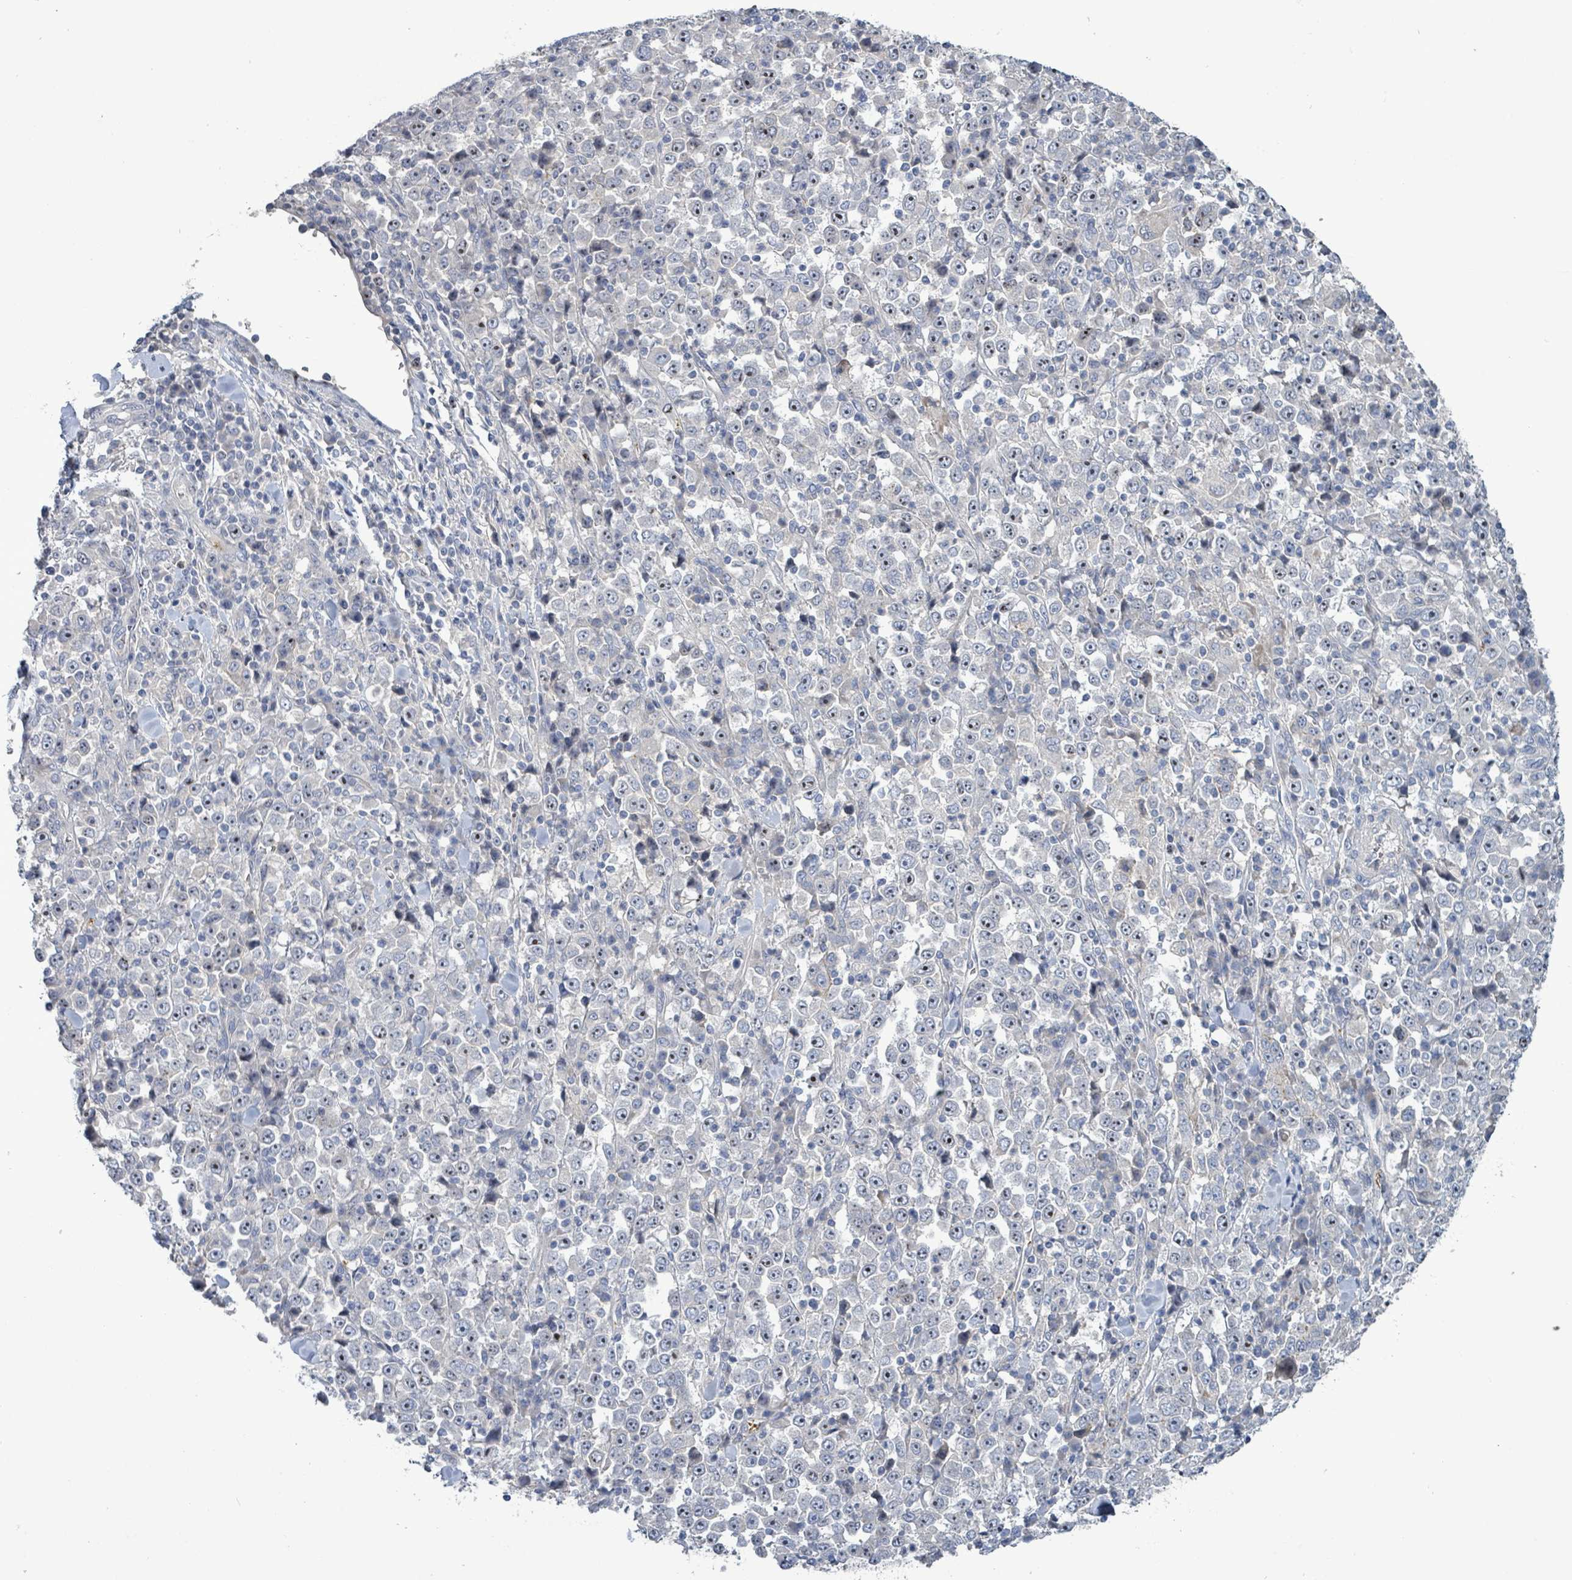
{"staining": {"intensity": "weak", "quantity": "25%-75%", "location": "nuclear"}, "tissue": "stomach cancer", "cell_type": "Tumor cells", "image_type": "cancer", "snomed": [{"axis": "morphology", "description": "Normal tissue, NOS"}, {"axis": "morphology", "description": "Adenocarcinoma, NOS"}, {"axis": "topography", "description": "Stomach, upper"}, {"axis": "topography", "description": "Stomach"}], "caption": "Human stomach cancer stained for a protein (brown) exhibits weak nuclear positive expression in about 25%-75% of tumor cells.", "gene": "KRAS", "patient": {"sex": "male", "age": 59}}